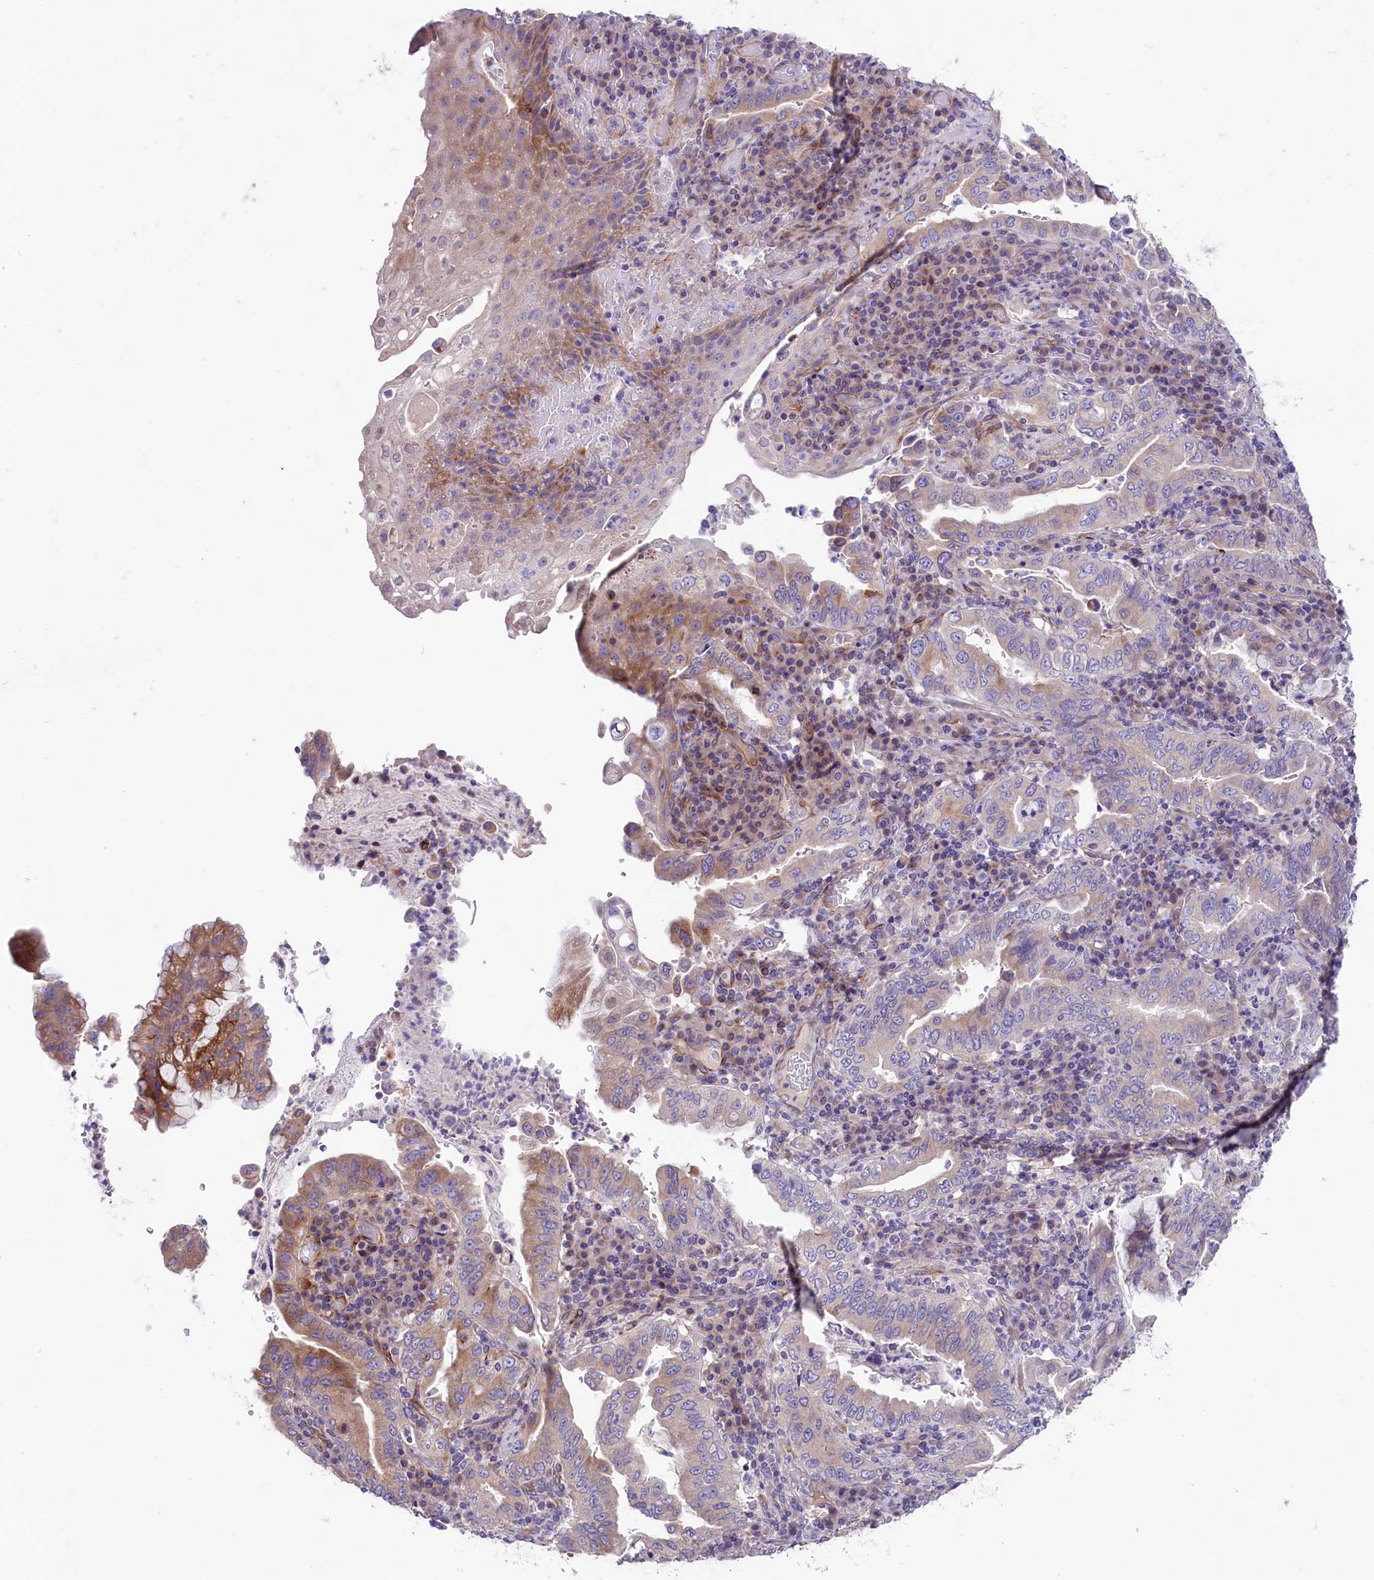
{"staining": {"intensity": "moderate", "quantity": "<25%", "location": "cytoplasmic/membranous"}, "tissue": "stomach cancer", "cell_type": "Tumor cells", "image_type": "cancer", "snomed": [{"axis": "morphology", "description": "Normal tissue, NOS"}, {"axis": "morphology", "description": "Adenocarcinoma, NOS"}, {"axis": "topography", "description": "Esophagus"}, {"axis": "topography", "description": "Stomach, upper"}, {"axis": "topography", "description": "Peripheral nerve tissue"}], "caption": "An image of stomach adenocarcinoma stained for a protein exhibits moderate cytoplasmic/membranous brown staining in tumor cells. The protein is shown in brown color, while the nuclei are stained blue.", "gene": "CD99L2", "patient": {"sex": "male", "age": 62}}